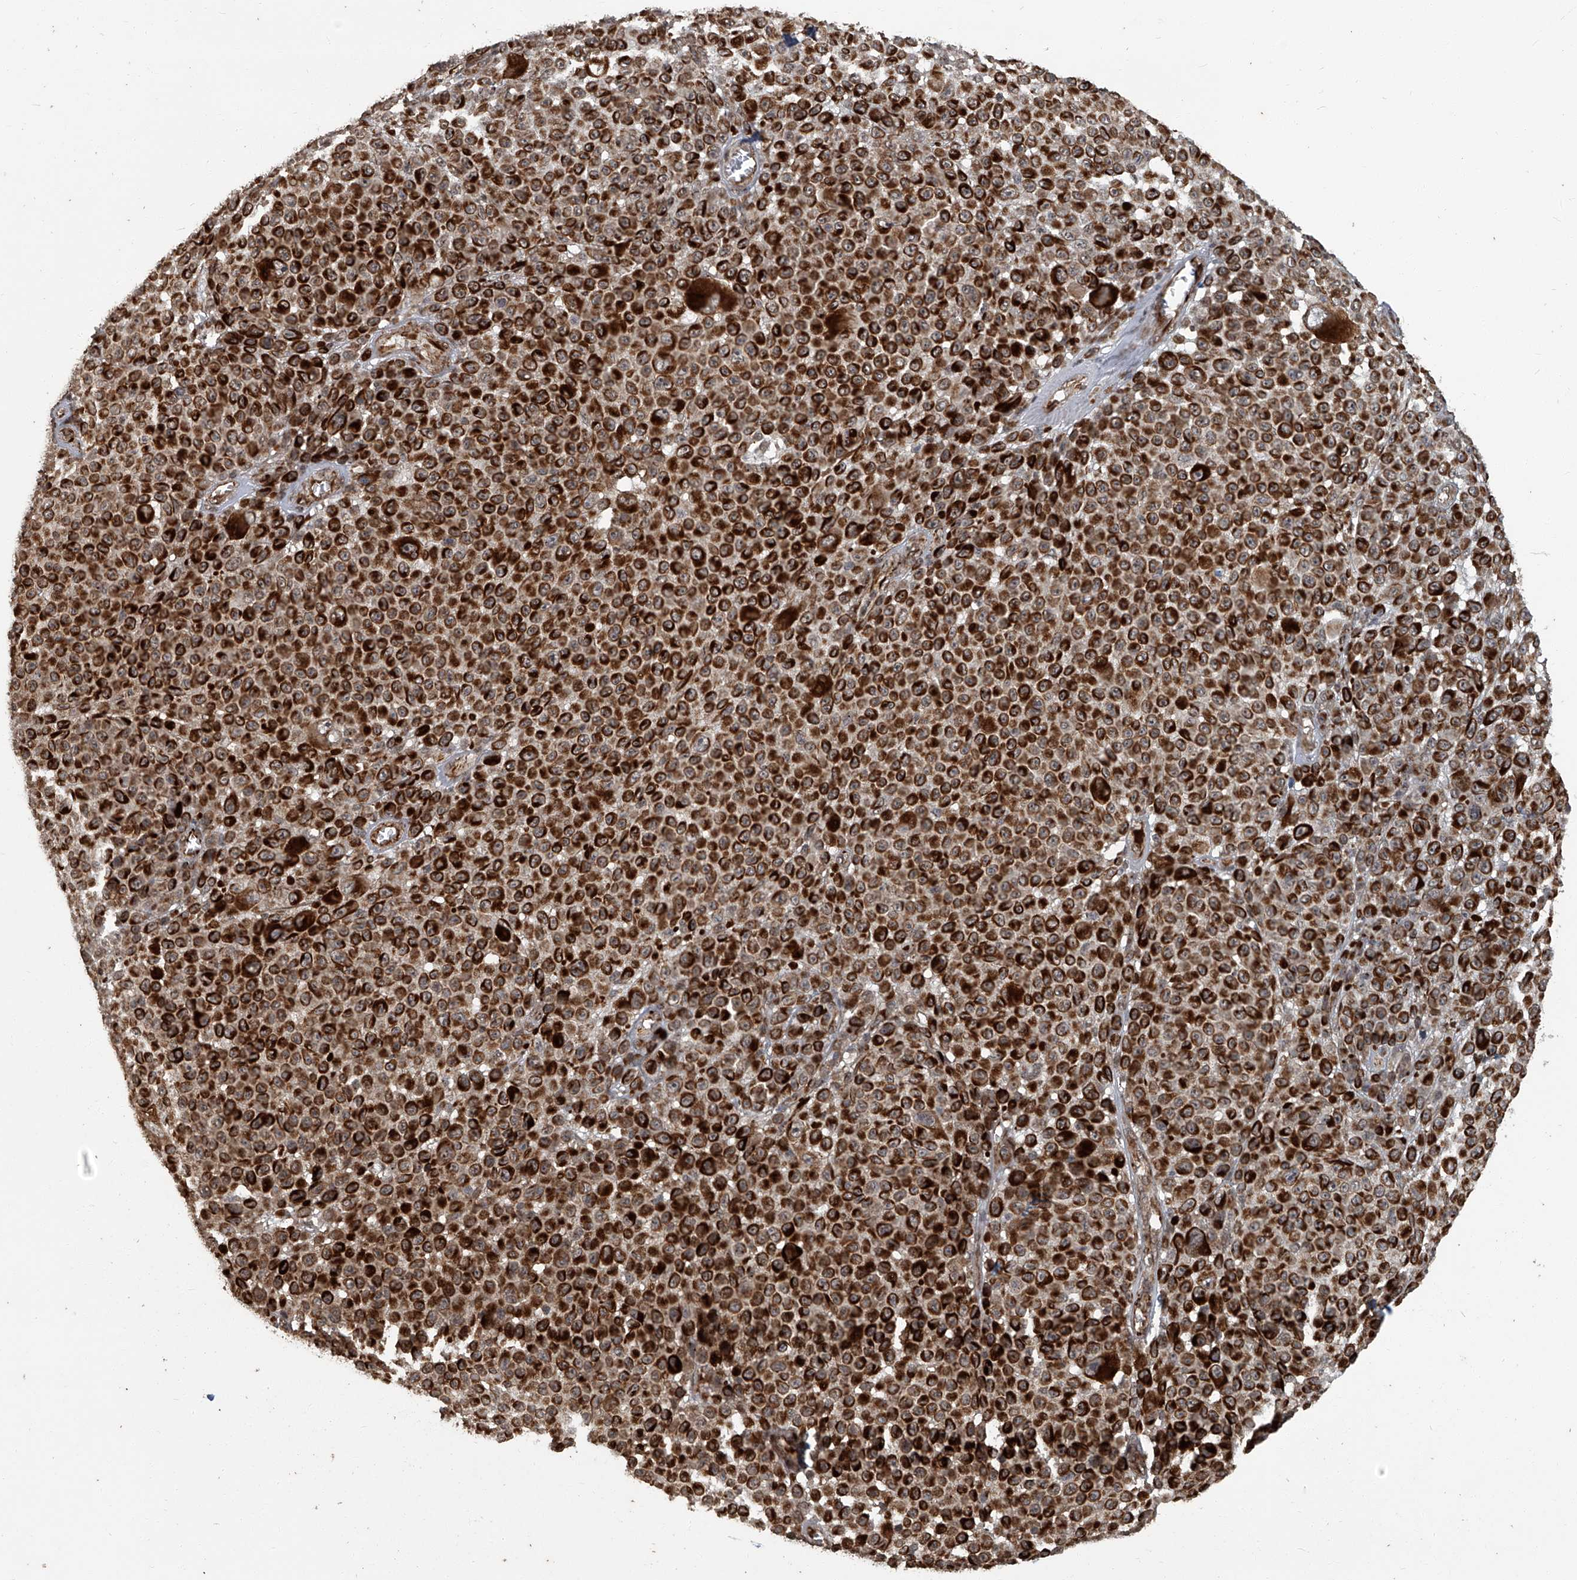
{"staining": {"intensity": "strong", "quantity": ">75%", "location": "cytoplasmic/membranous"}, "tissue": "melanoma", "cell_type": "Tumor cells", "image_type": "cancer", "snomed": [{"axis": "morphology", "description": "Malignant melanoma, NOS"}, {"axis": "topography", "description": "Skin"}], "caption": "Immunohistochemical staining of melanoma demonstrates high levels of strong cytoplasmic/membranous protein staining in approximately >75% of tumor cells.", "gene": "GPR132", "patient": {"sex": "female", "age": 94}}